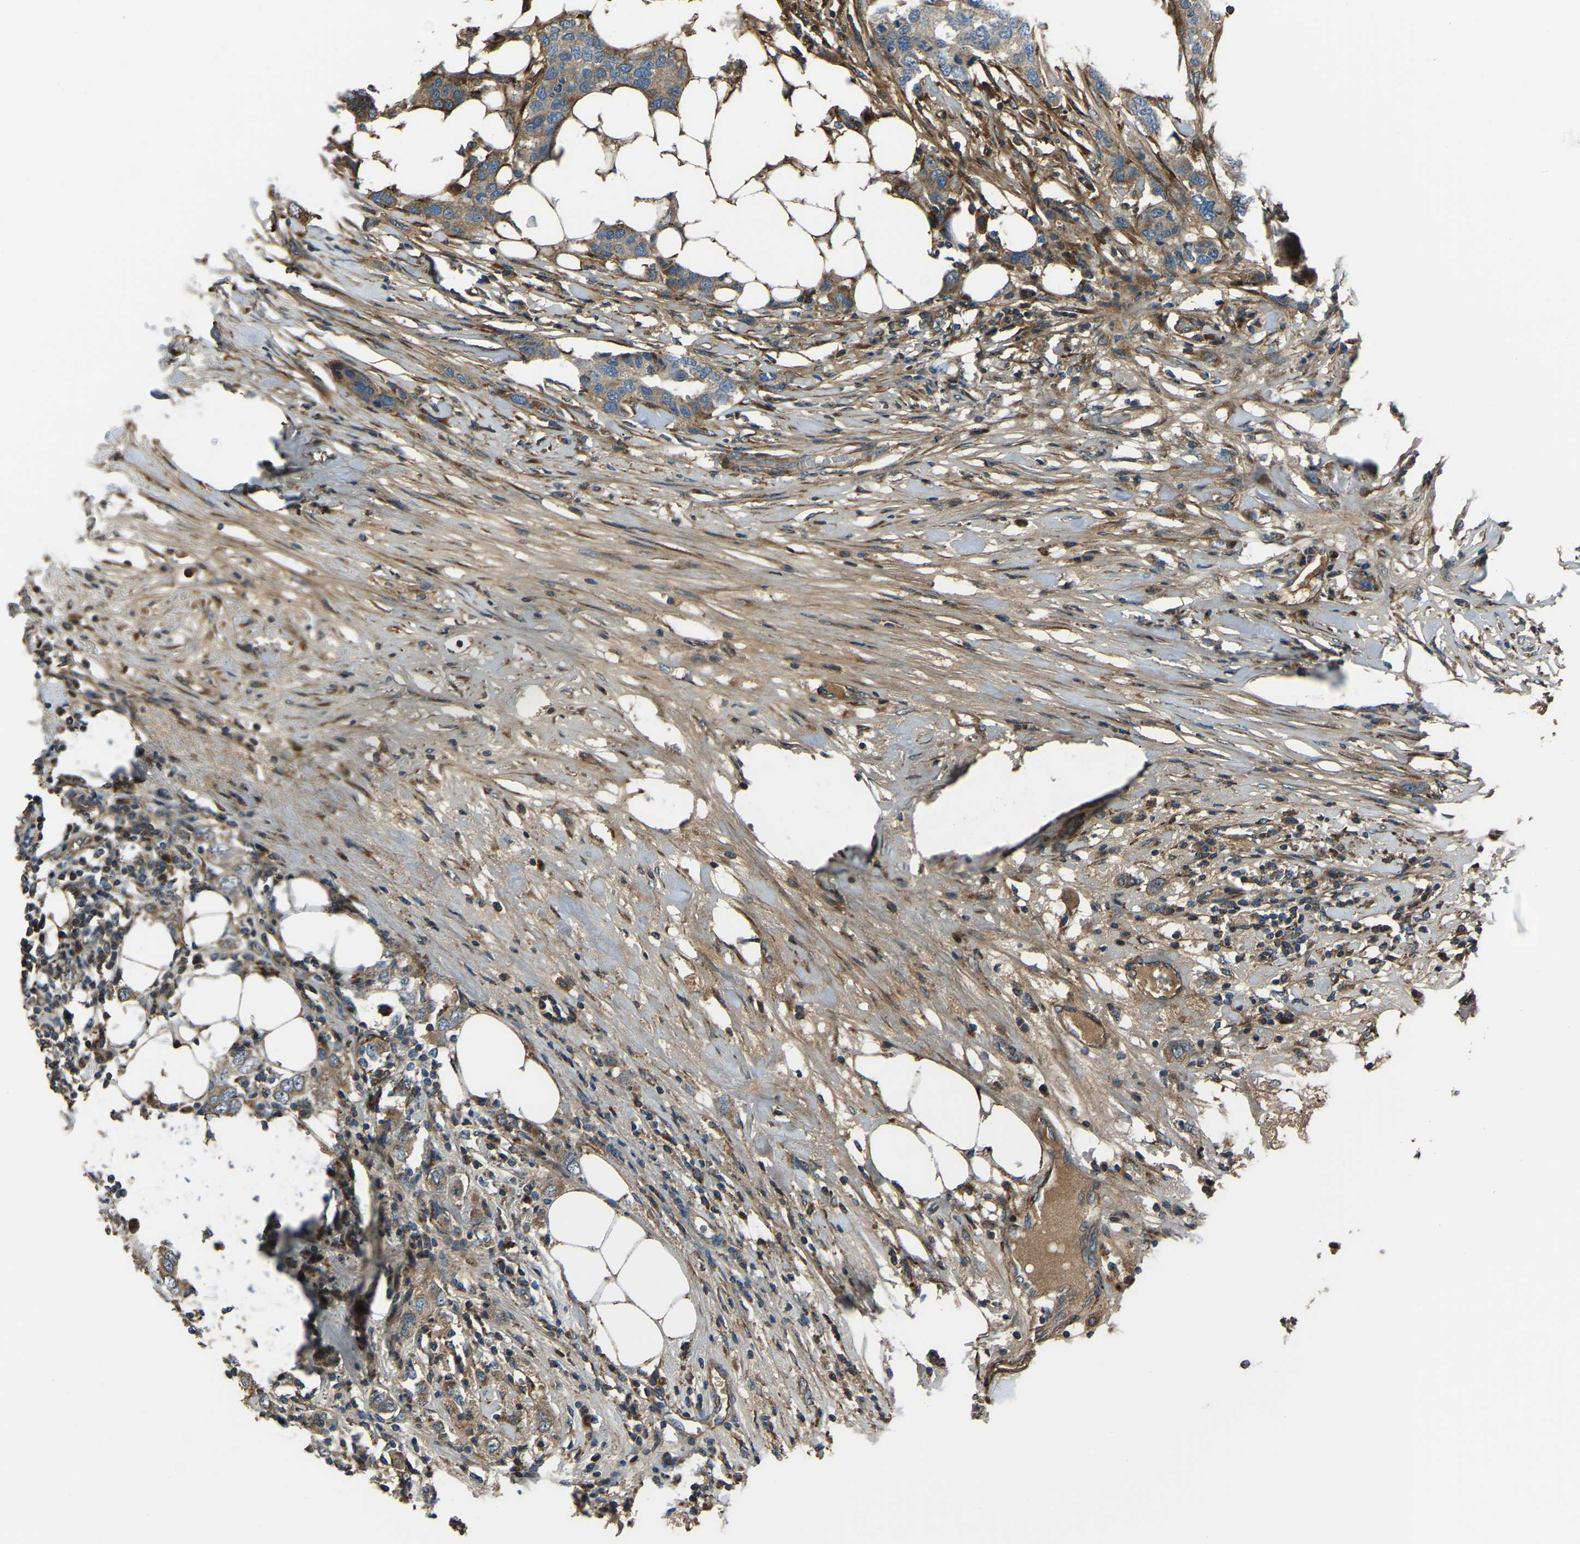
{"staining": {"intensity": "moderate", "quantity": ">75%", "location": "cytoplasmic/membranous"}, "tissue": "breast cancer", "cell_type": "Tumor cells", "image_type": "cancer", "snomed": [{"axis": "morphology", "description": "Duct carcinoma"}, {"axis": "topography", "description": "Breast"}], "caption": "Breast cancer (intraductal carcinoma) was stained to show a protein in brown. There is medium levels of moderate cytoplasmic/membranous staining in about >75% of tumor cells.", "gene": "COL3A1", "patient": {"sex": "female", "age": 50}}